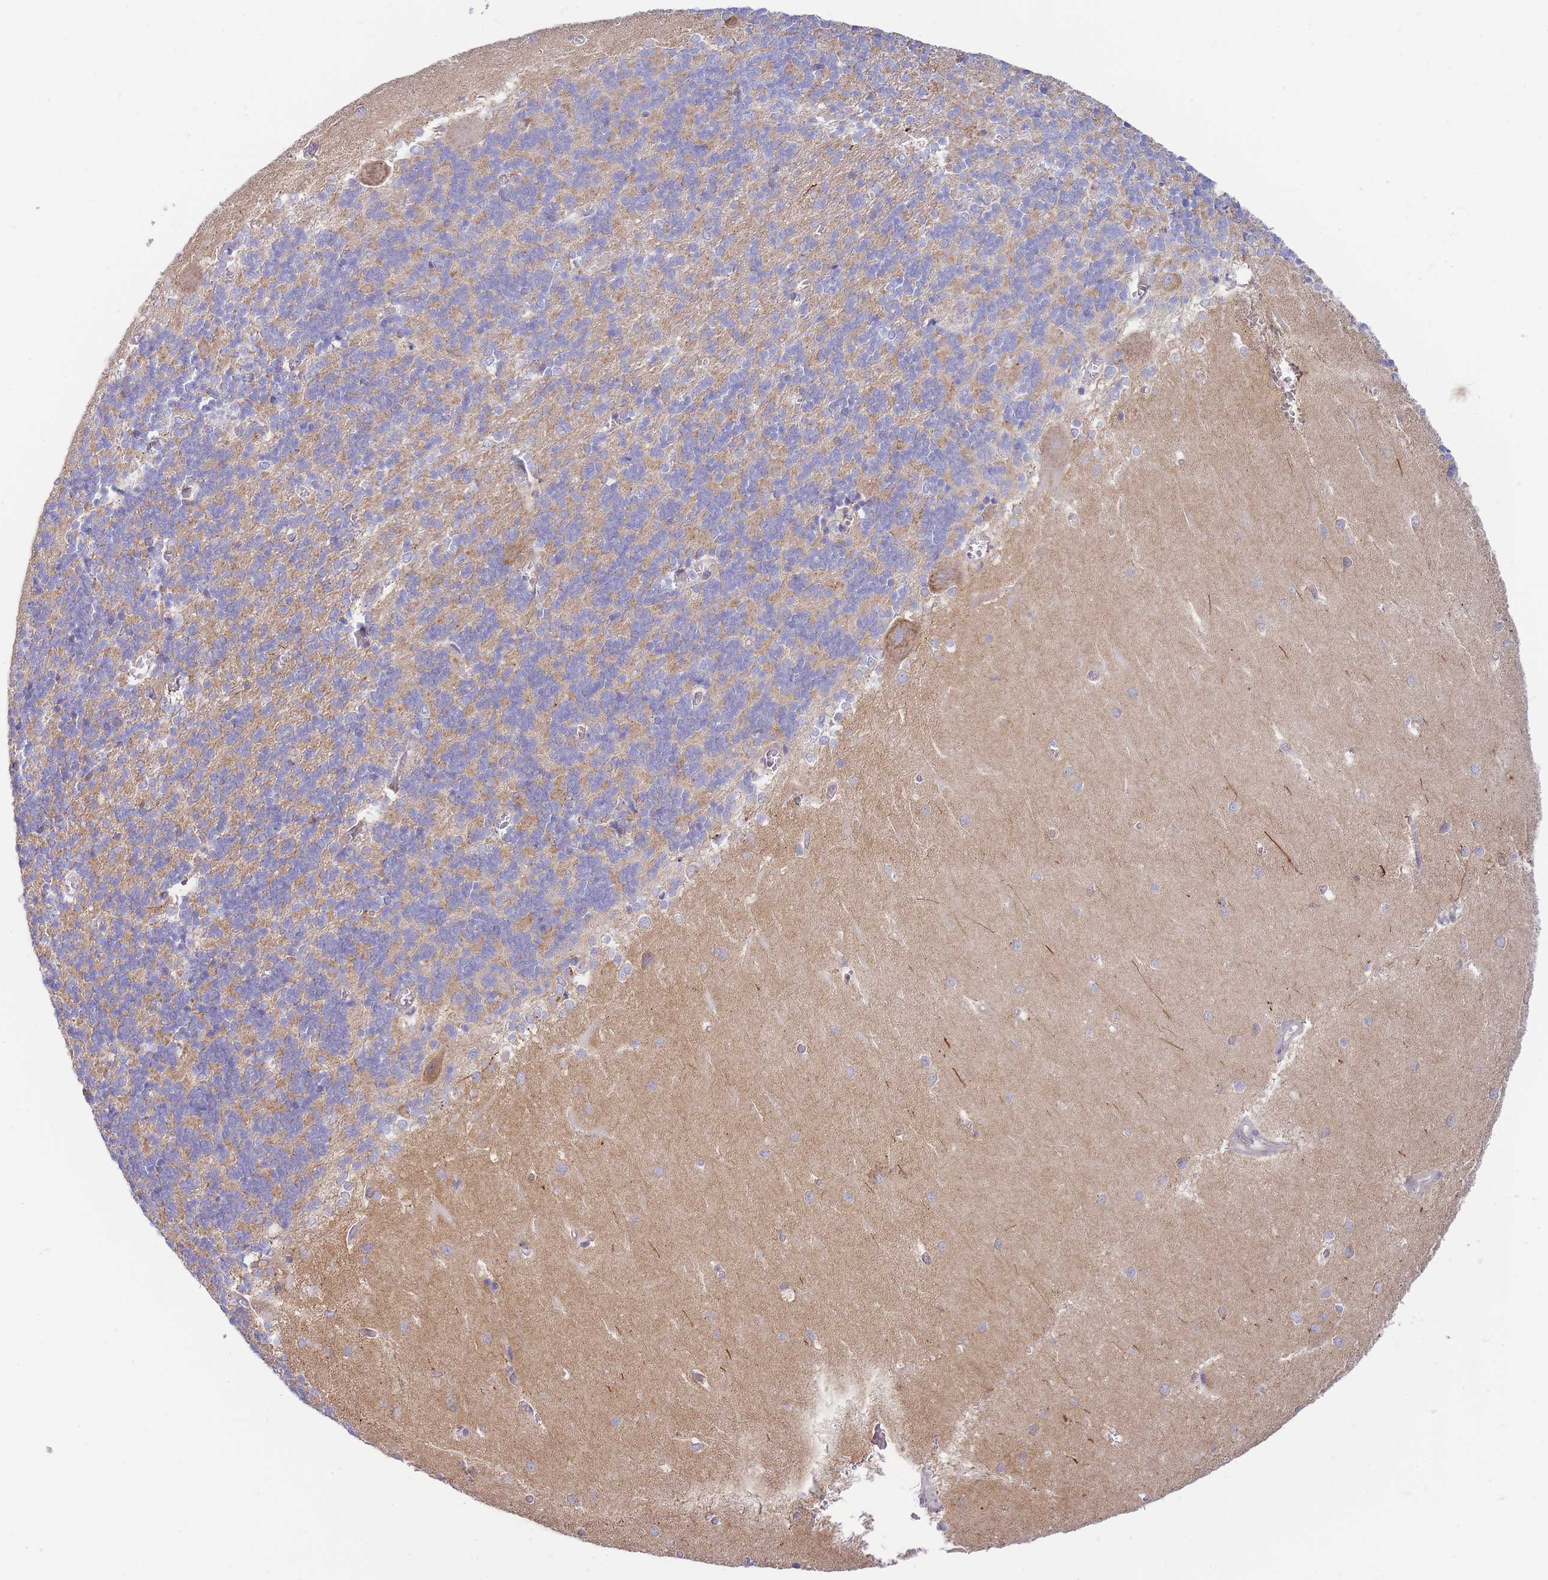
{"staining": {"intensity": "moderate", "quantity": "<25%", "location": "cytoplasmic/membranous"}, "tissue": "cerebellum", "cell_type": "Cells in granular layer", "image_type": "normal", "snomed": [{"axis": "morphology", "description": "Normal tissue, NOS"}, {"axis": "topography", "description": "Cerebellum"}], "caption": "Immunohistochemistry (IHC) (DAB) staining of benign cerebellum reveals moderate cytoplasmic/membranous protein expression in approximately <25% of cells in granular layer.", "gene": "SH2B2", "patient": {"sex": "male", "age": 37}}